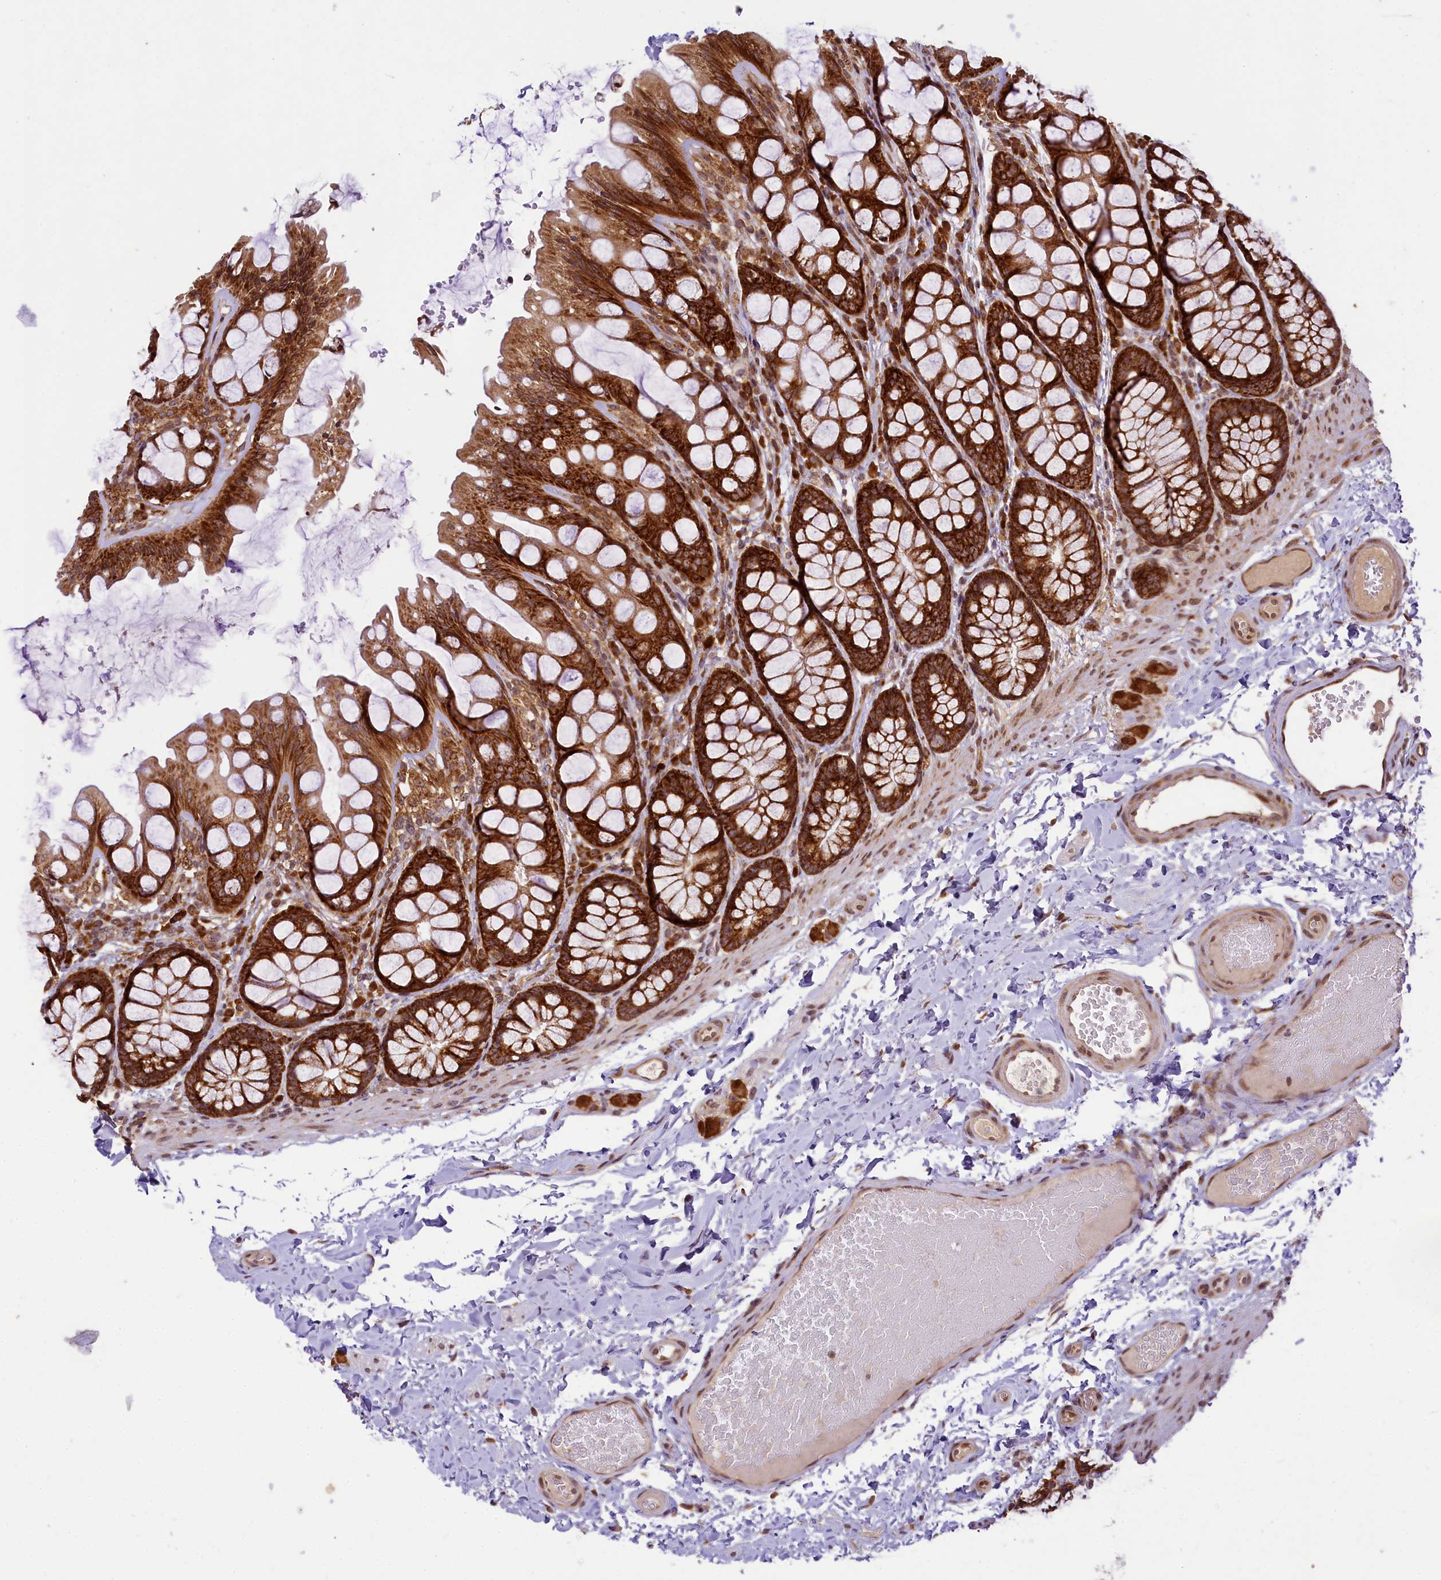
{"staining": {"intensity": "moderate", "quantity": ">75%", "location": "cytoplasmic/membranous,nuclear"}, "tissue": "colon", "cell_type": "Endothelial cells", "image_type": "normal", "snomed": [{"axis": "morphology", "description": "Normal tissue, NOS"}, {"axis": "topography", "description": "Colon"}], "caption": "The photomicrograph exhibits a brown stain indicating the presence of a protein in the cytoplasmic/membranous,nuclear of endothelial cells in colon. The staining was performed using DAB (3,3'-diaminobenzidine), with brown indicating positive protein expression. Nuclei are stained blue with hematoxylin.", "gene": "LARP4", "patient": {"sex": "male", "age": 47}}